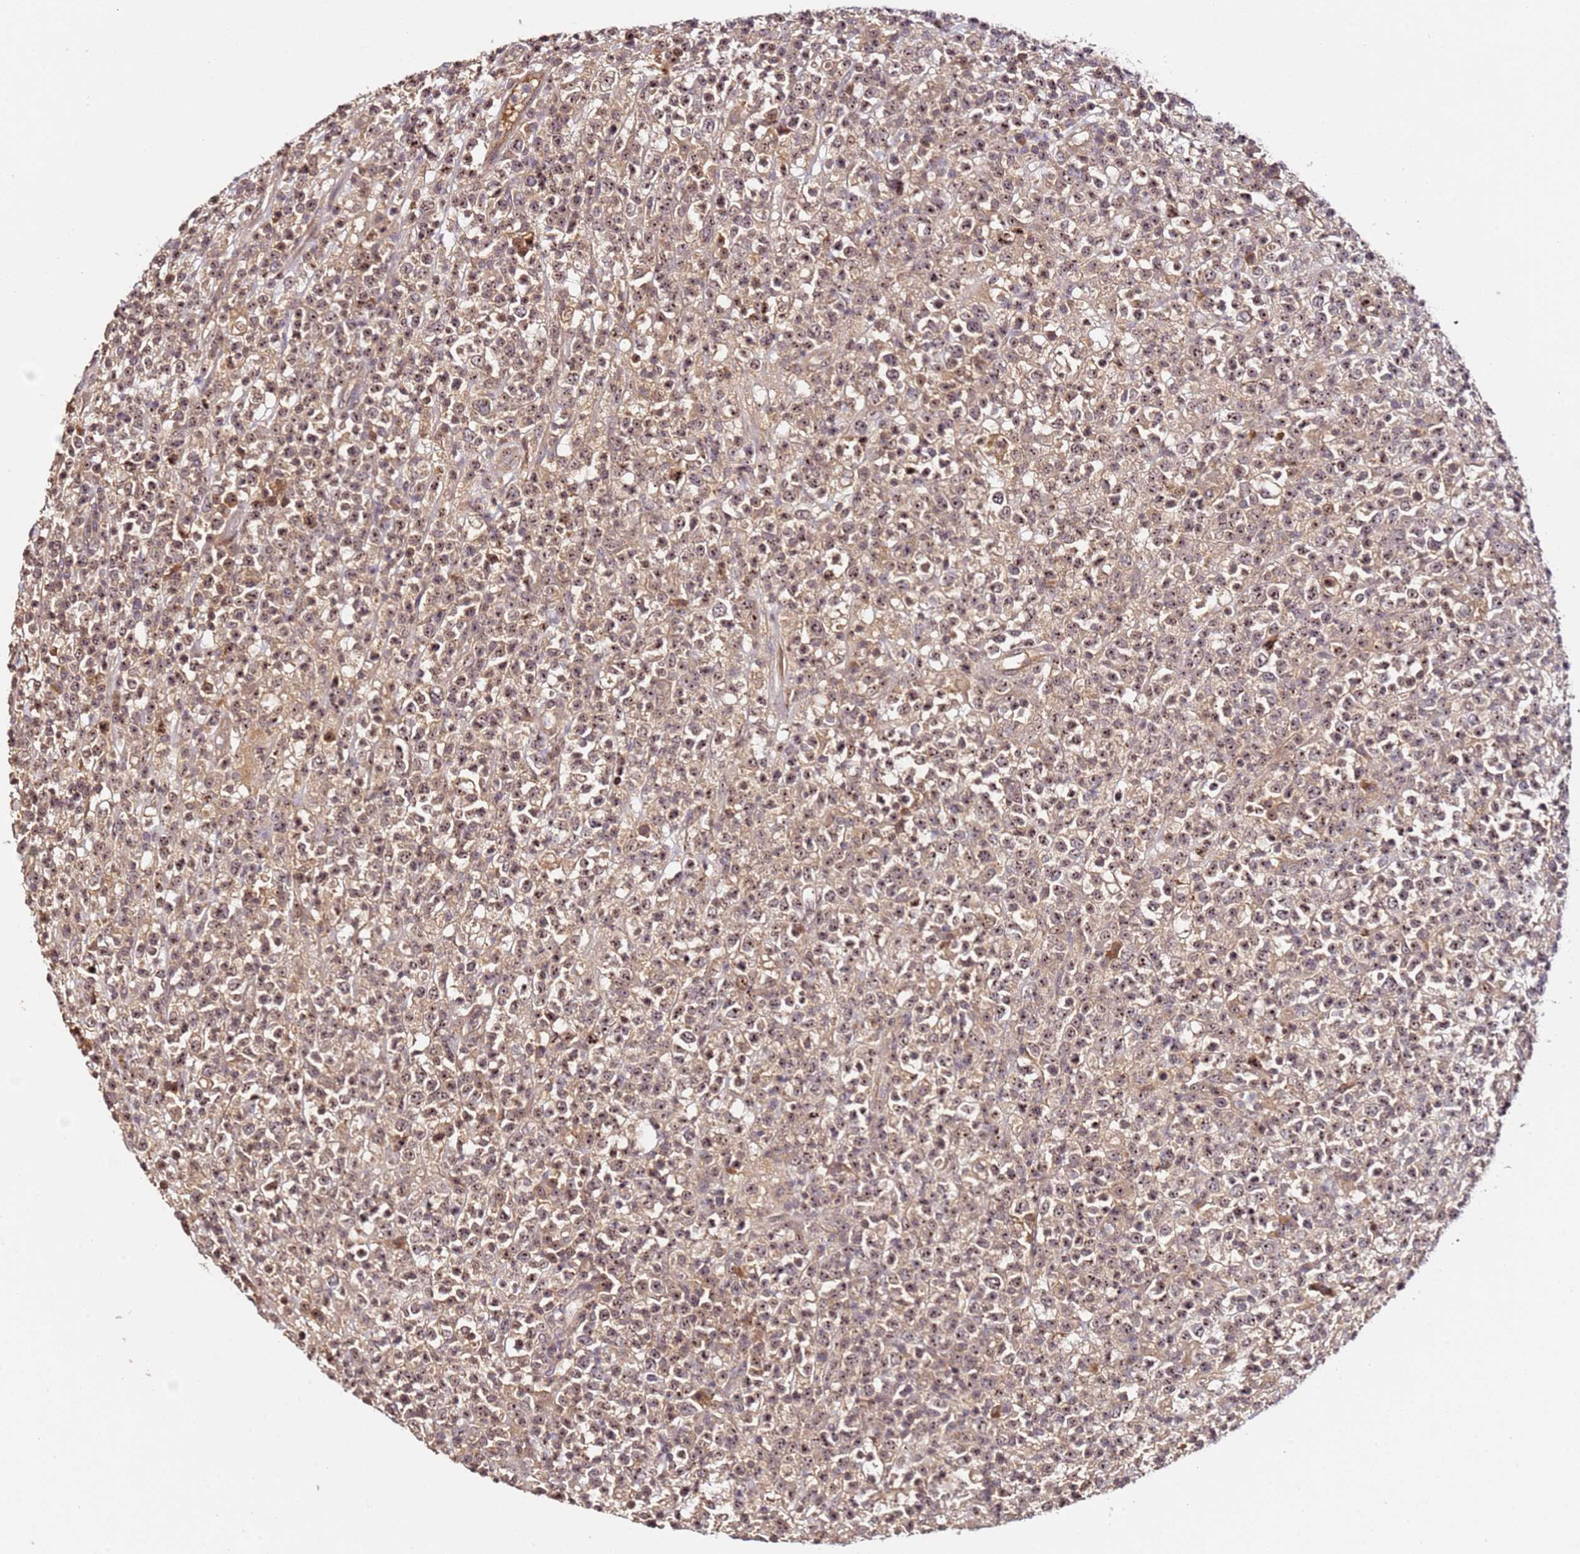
{"staining": {"intensity": "moderate", "quantity": ">75%", "location": "cytoplasmic/membranous,nuclear"}, "tissue": "lymphoma", "cell_type": "Tumor cells", "image_type": "cancer", "snomed": [{"axis": "morphology", "description": "Malignant lymphoma, non-Hodgkin's type, High grade"}, {"axis": "topography", "description": "Colon"}], "caption": "IHC of human lymphoma reveals medium levels of moderate cytoplasmic/membranous and nuclear expression in approximately >75% of tumor cells. (Stains: DAB in brown, nuclei in blue, Microscopy: brightfield microscopy at high magnification).", "gene": "DDX27", "patient": {"sex": "female", "age": 53}}